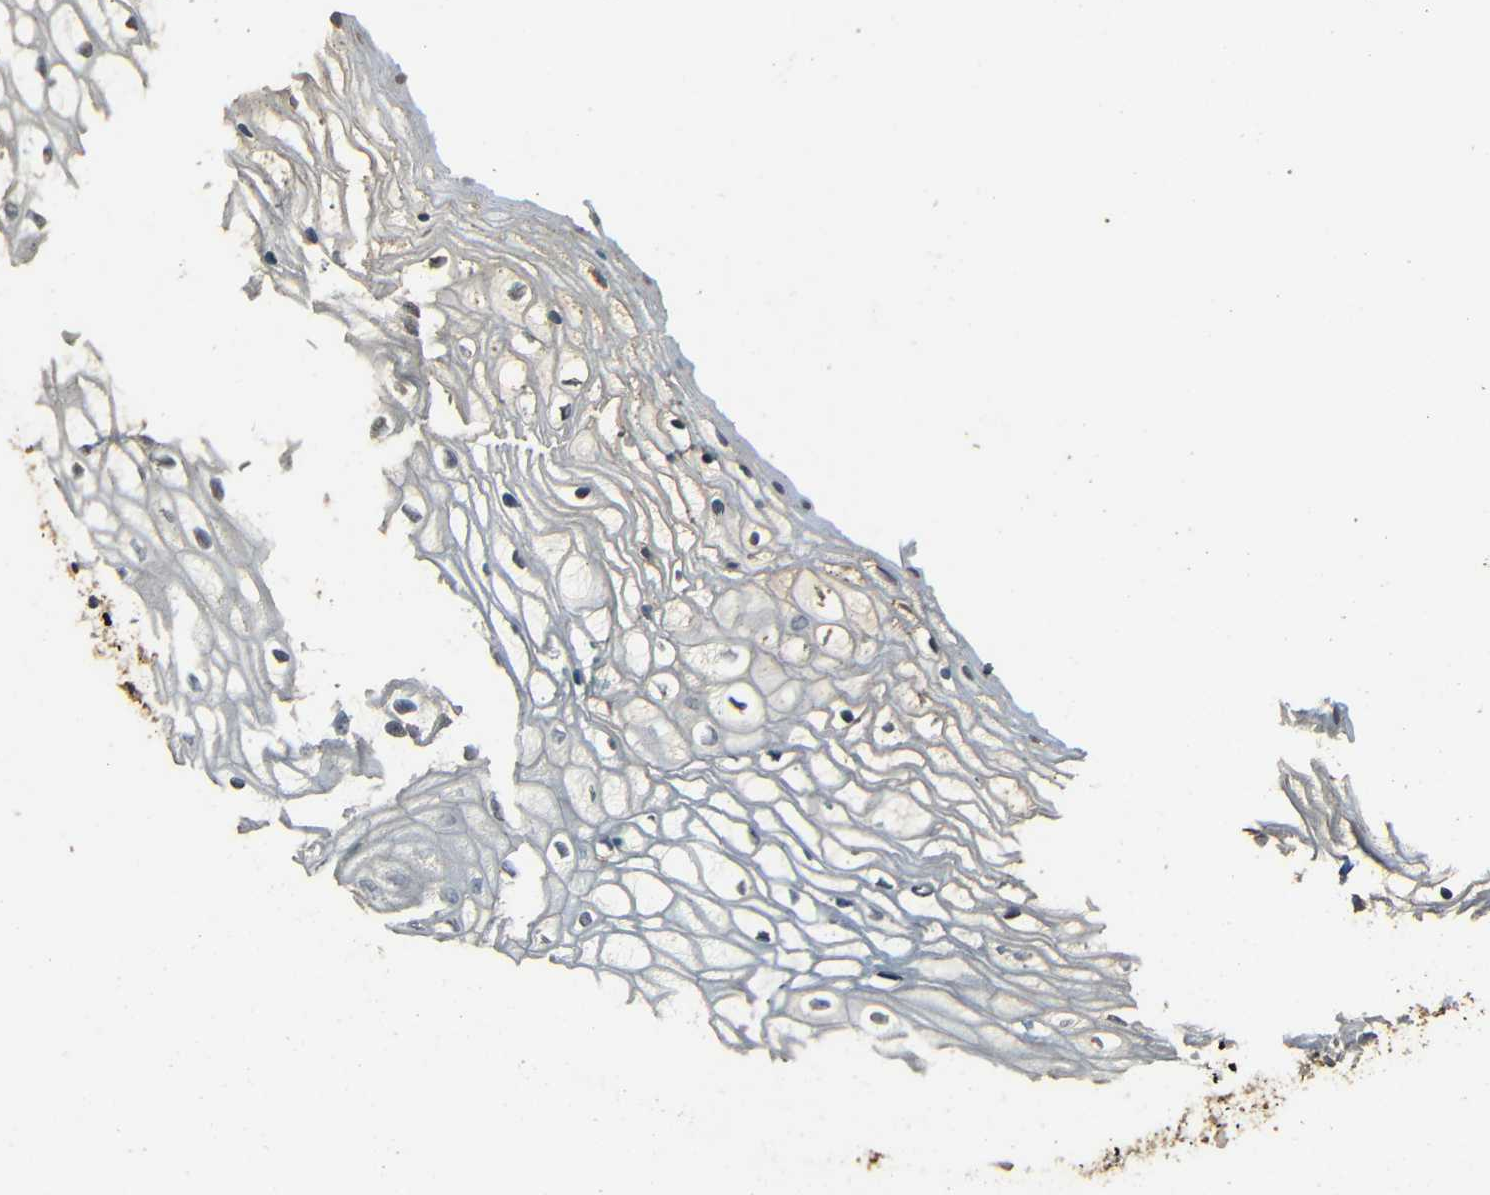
{"staining": {"intensity": "weak", "quantity": "<25%", "location": "cytoplasmic/membranous"}, "tissue": "vagina", "cell_type": "Squamous epithelial cells", "image_type": "normal", "snomed": [{"axis": "morphology", "description": "Normal tissue, NOS"}, {"axis": "topography", "description": "Vagina"}], "caption": "High power microscopy micrograph of an immunohistochemistry (IHC) micrograph of normal vagina, revealing no significant positivity in squamous epithelial cells. (Brightfield microscopy of DAB immunohistochemistry at high magnification).", "gene": "PDE5A", "patient": {"sex": "female", "age": 34}}